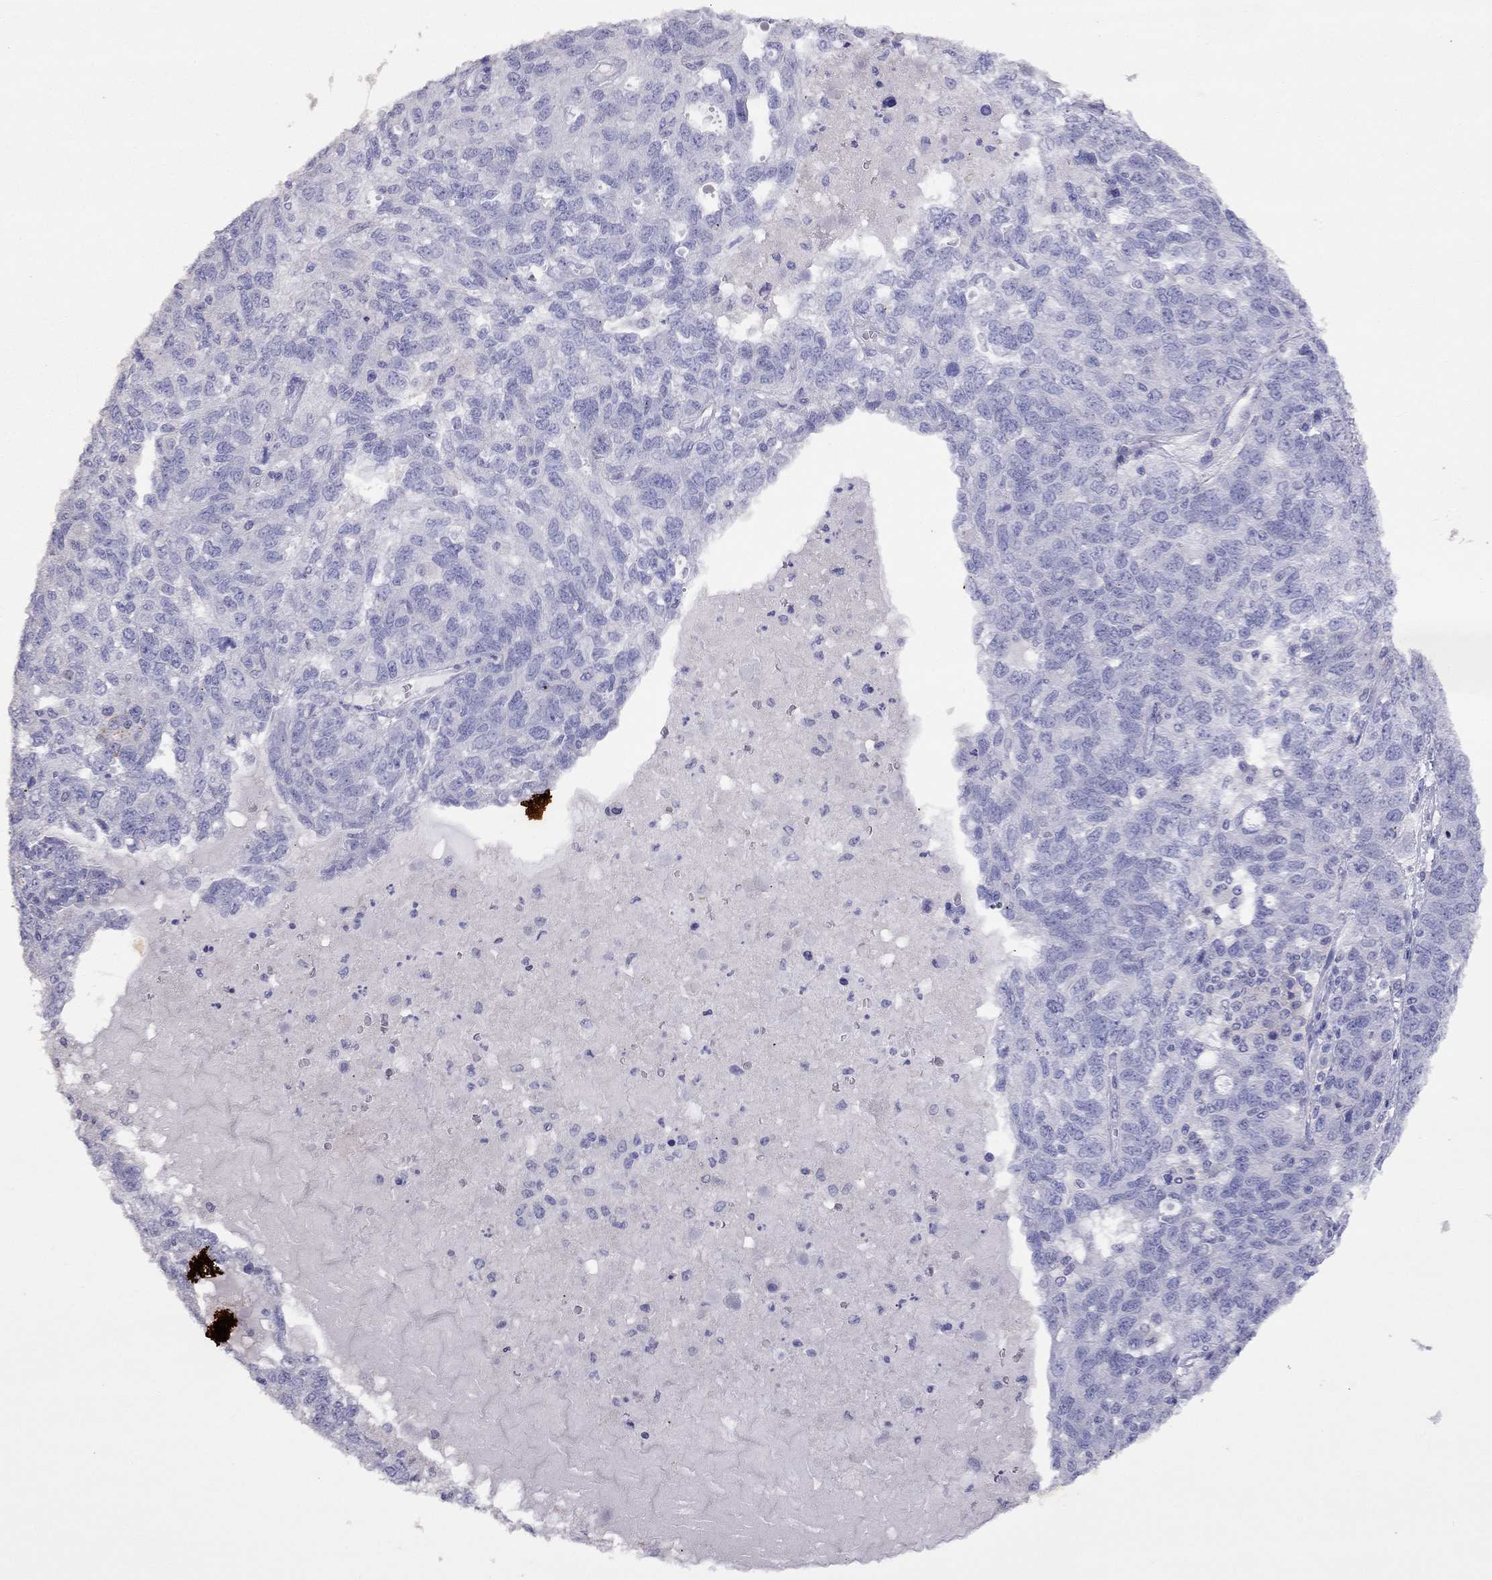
{"staining": {"intensity": "negative", "quantity": "none", "location": "none"}, "tissue": "ovarian cancer", "cell_type": "Tumor cells", "image_type": "cancer", "snomed": [{"axis": "morphology", "description": "Cystadenocarcinoma, serous, NOS"}, {"axis": "topography", "description": "Ovary"}], "caption": "An image of human serous cystadenocarcinoma (ovarian) is negative for staining in tumor cells. (Brightfield microscopy of DAB (3,3'-diaminobenzidine) IHC at high magnification).", "gene": "SLC30A8", "patient": {"sex": "female", "age": 71}}